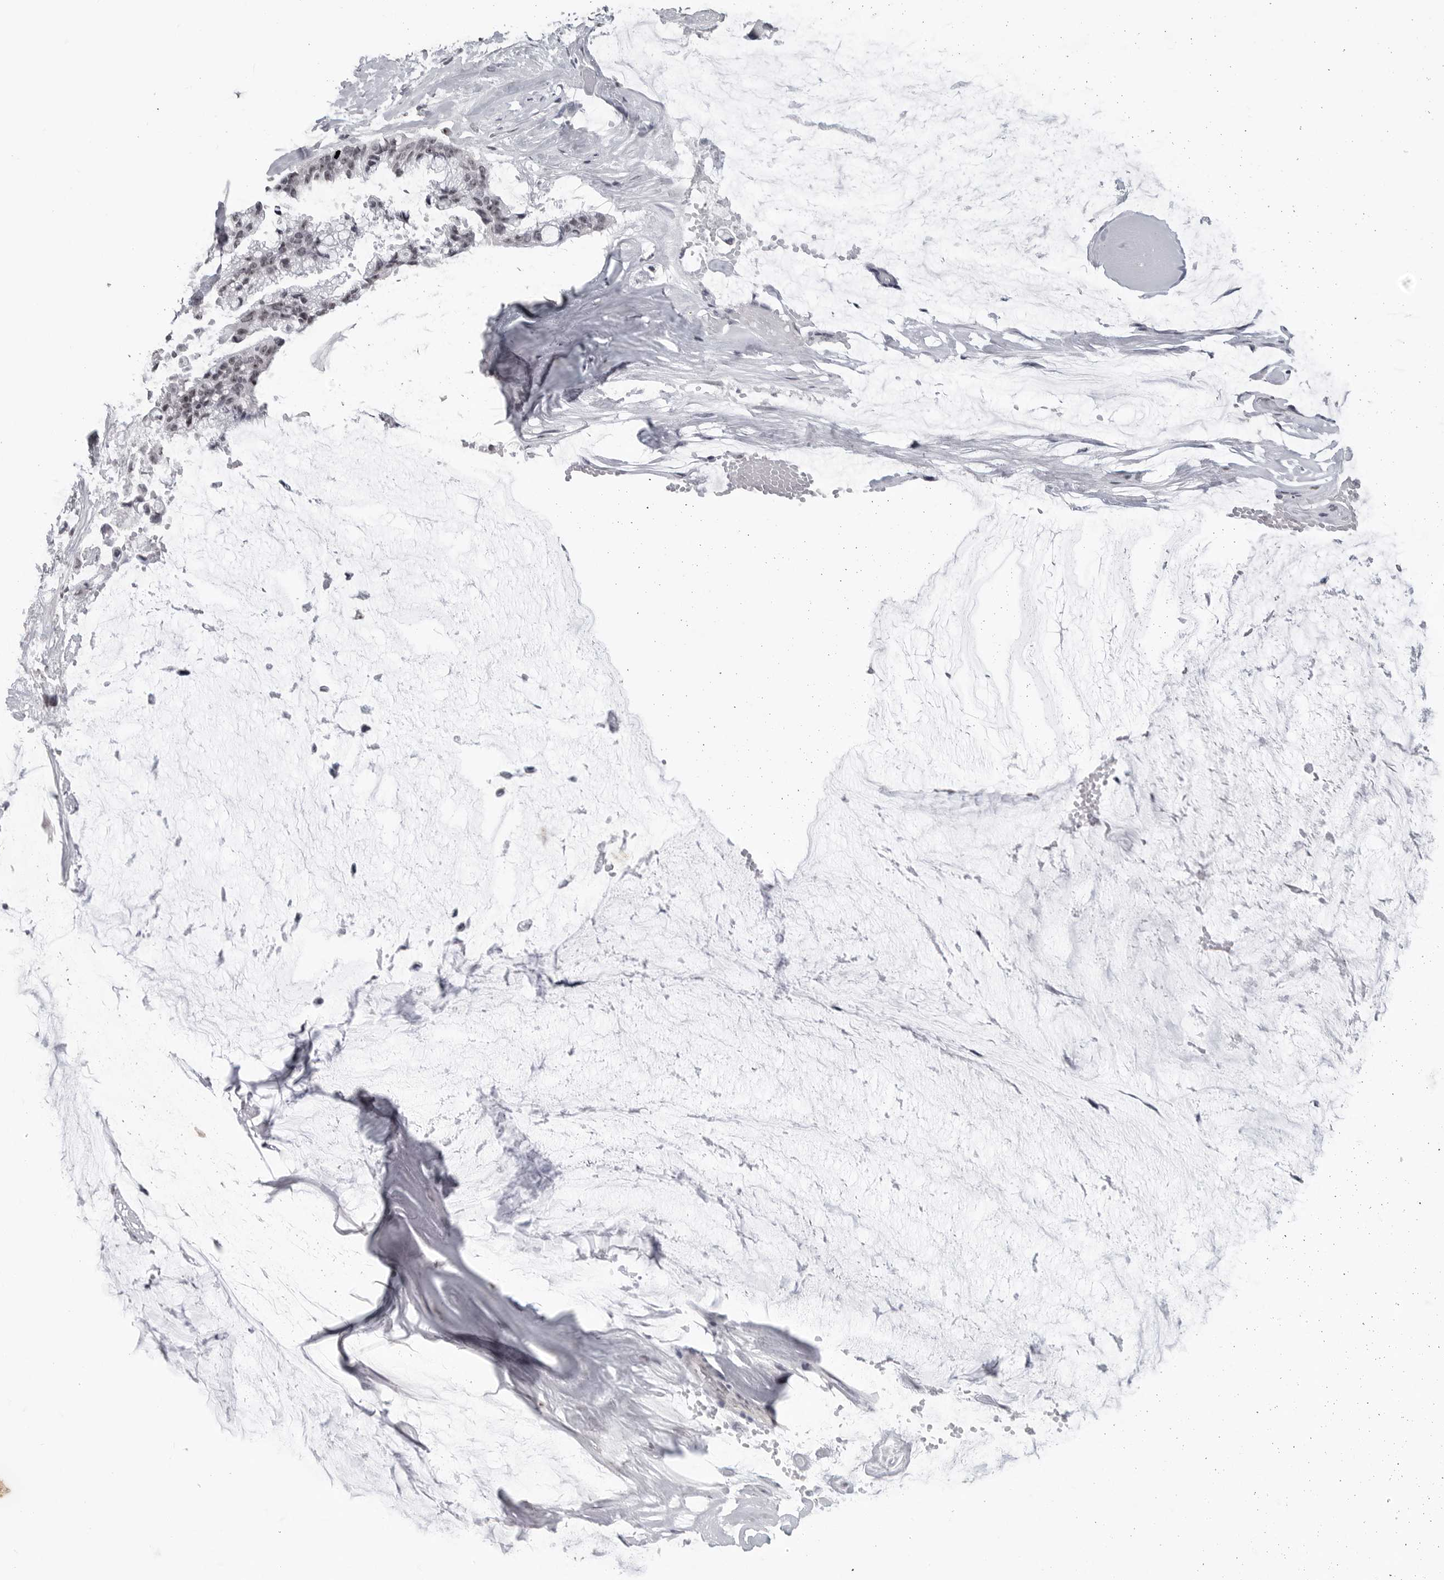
{"staining": {"intensity": "negative", "quantity": "none", "location": "none"}, "tissue": "ovarian cancer", "cell_type": "Tumor cells", "image_type": "cancer", "snomed": [{"axis": "morphology", "description": "Cystadenocarcinoma, mucinous, NOS"}, {"axis": "topography", "description": "Ovary"}], "caption": "IHC histopathology image of mucinous cystadenocarcinoma (ovarian) stained for a protein (brown), which exhibits no staining in tumor cells.", "gene": "DDX54", "patient": {"sex": "female", "age": 39}}